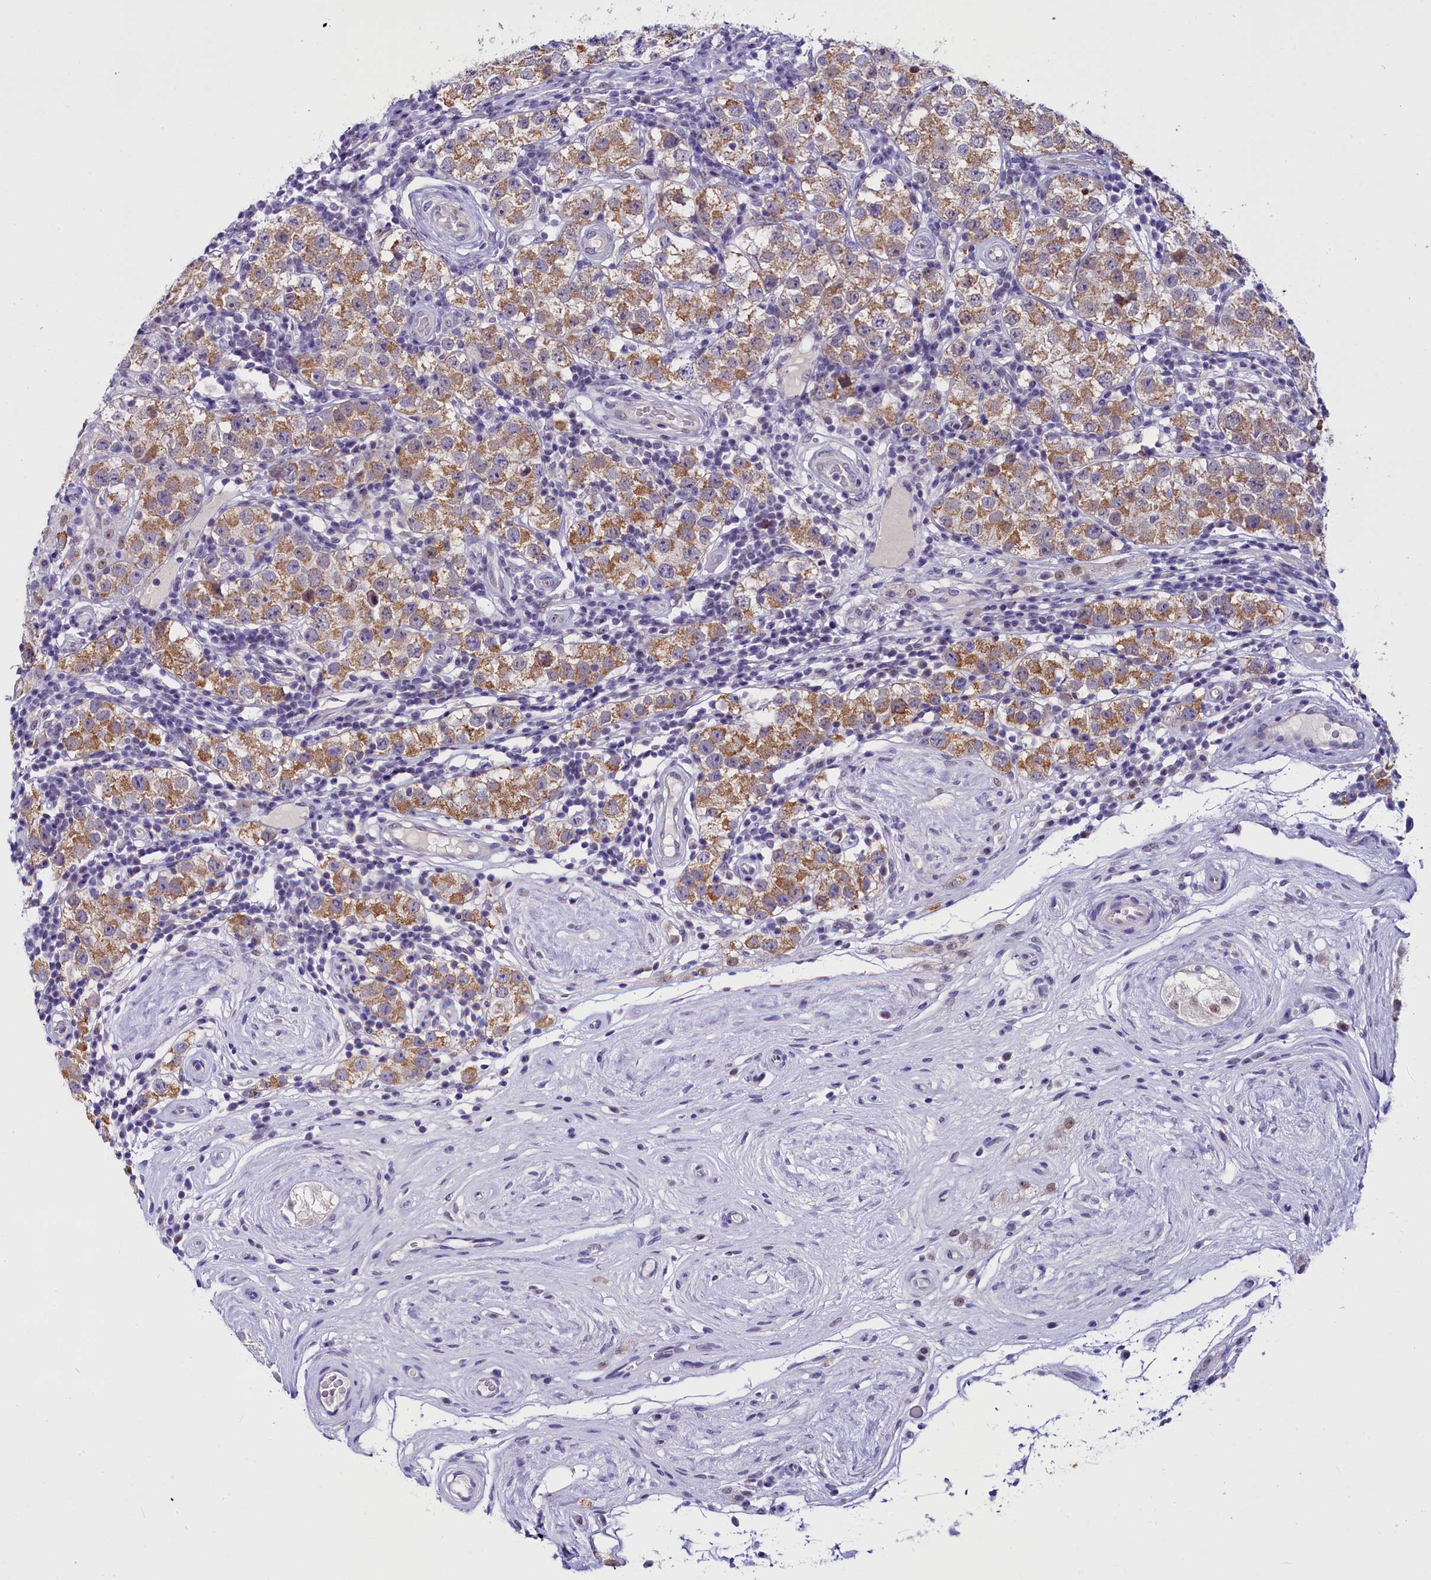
{"staining": {"intensity": "moderate", "quantity": ">75%", "location": "cytoplasmic/membranous"}, "tissue": "testis cancer", "cell_type": "Tumor cells", "image_type": "cancer", "snomed": [{"axis": "morphology", "description": "Seminoma, NOS"}, {"axis": "topography", "description": "Testis"}], "caption": "Immunohistochemical staining of testis cancer (seminoma) exhibits medium levels of moderate cytoplasmic/membranous protein positivity in about >75% of tumor cells.", "gene": "OSGEP", "patient": {"sex": "male", "age": 34}}